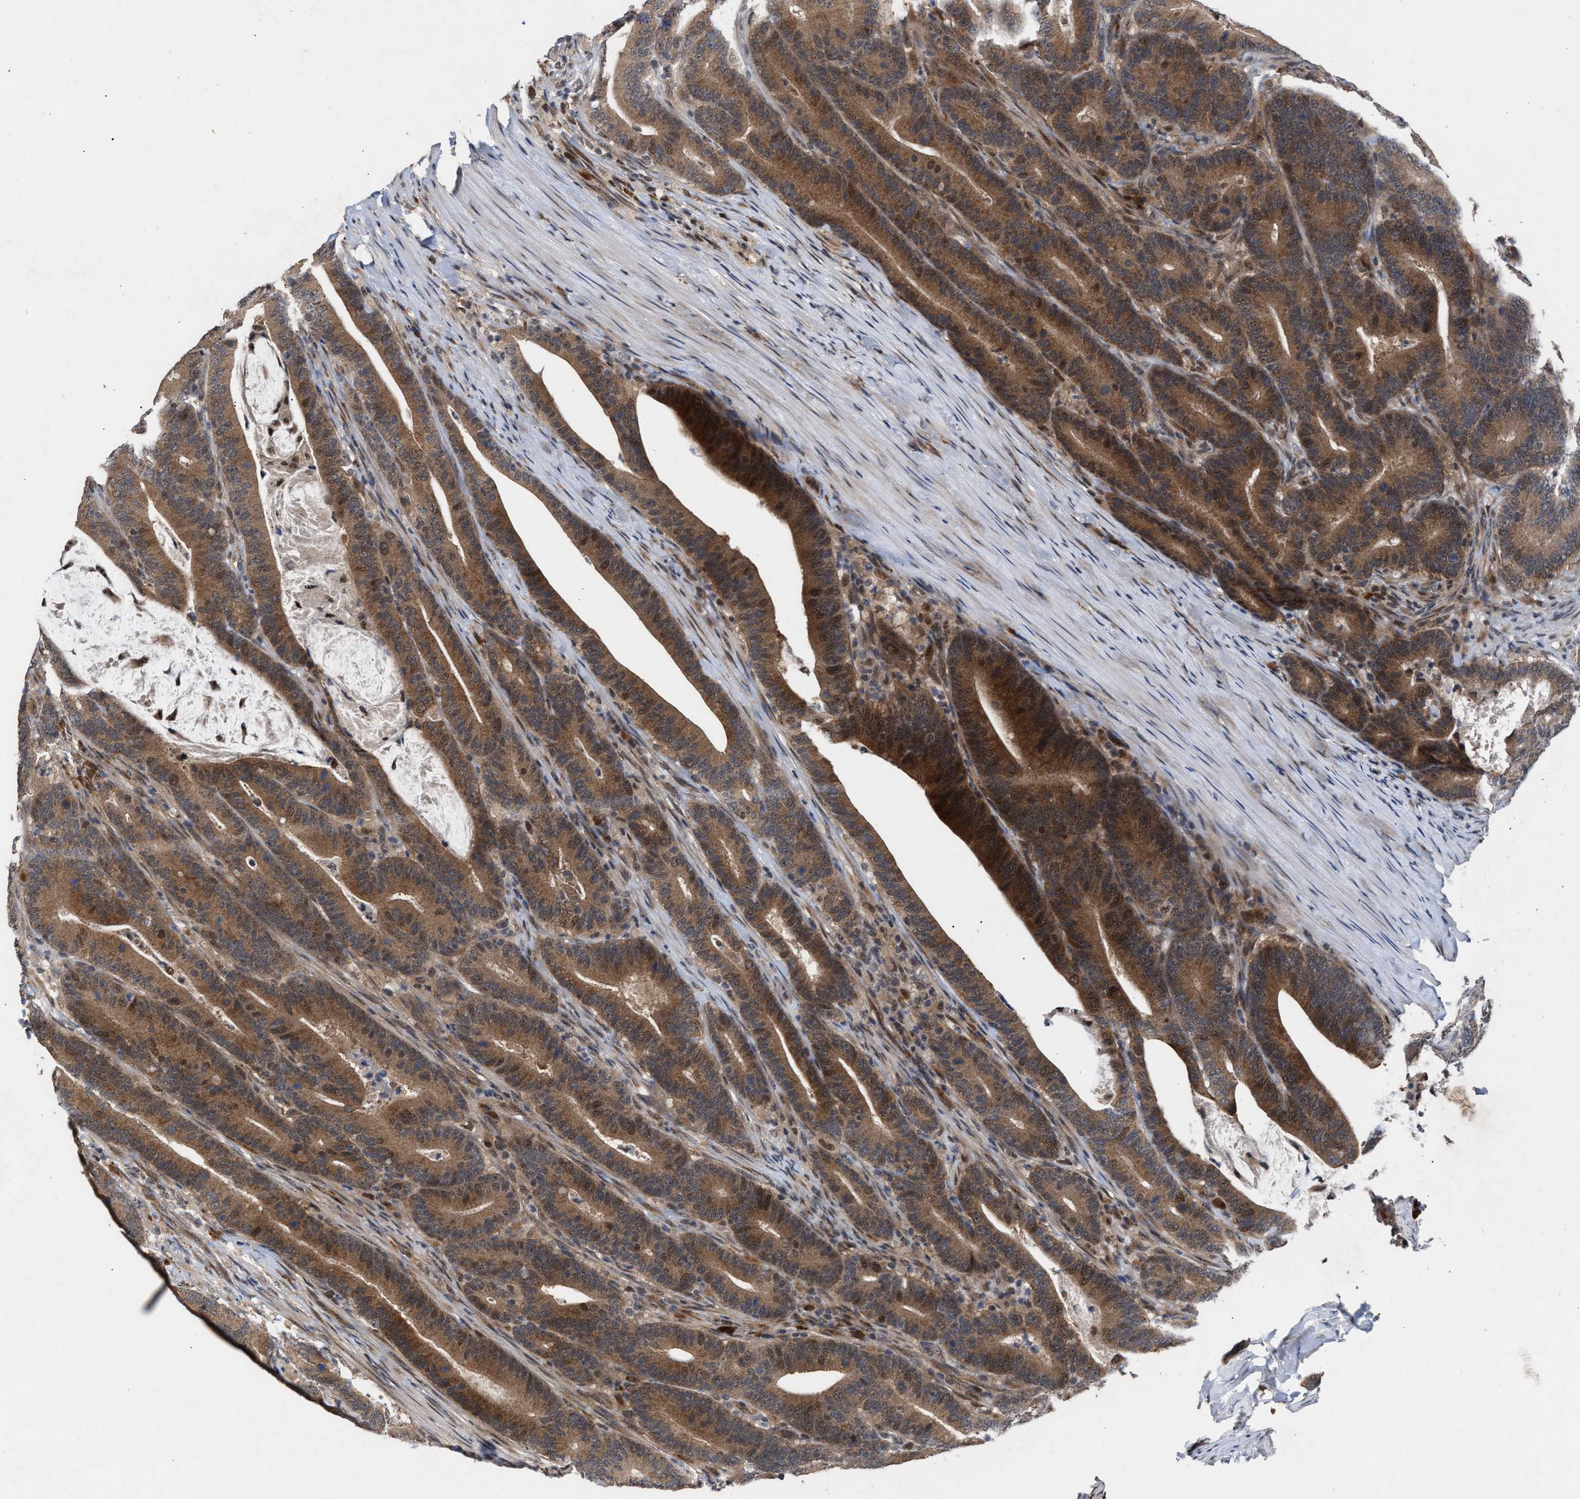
{"staining": {"intensity": "moderate", "quantity": ">75%", "location": "cytoplasmic/membranous"}, "tissue": "colorectal cancer", "cell_type": "Tumor cells", "image_type": "cancer", "snomed": [{"axis": "morphology", "description": "Adenocarcinoma, NOS"}, {"axis": "topography", "description": "Colon"}], "caption": "The histopathology image displays immunohistochemical staining of colorectal cancer (adenocarcinoma). There is moderate cytoplasmic/membranous staining is present in about >75% of tumor cells. (IHC, brightfield microscopy, high magnification).", "gene": "MKNK2", "patient": {"sex": "female", "age": 66}}